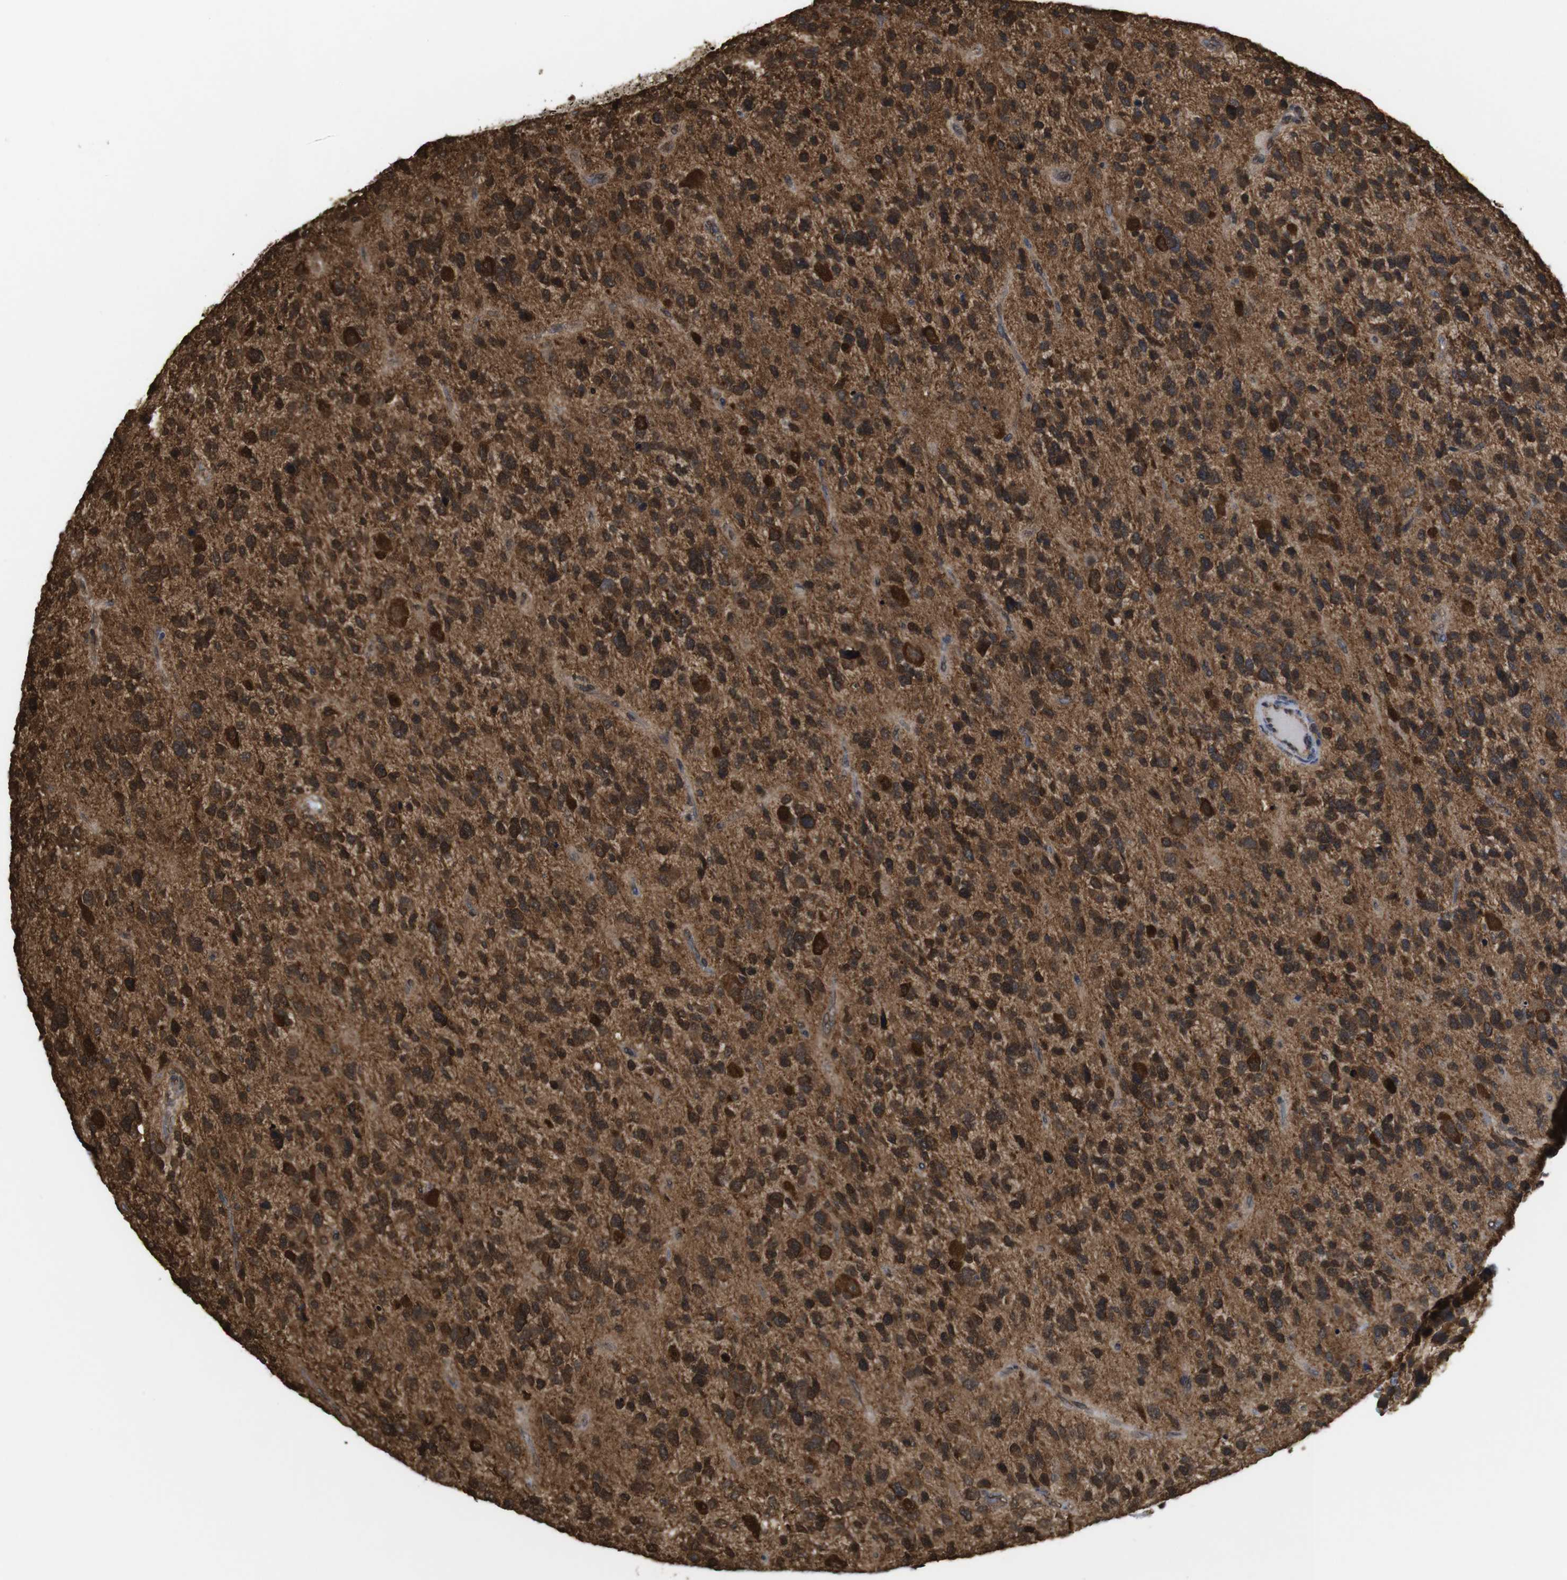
{"staining": {"intensity": "strong", "quantity": ">75%", "location": "cytoplasmic/membranous"}, "tissue": "glioma", "cell_type": "Tumor cells", "image_type": "cancer", "snomed": [{"axis": "morphology", "description": "Glioma, malignant, High grade"}, {"axis": "topography", "description": "Brain"}], "caption": "This is an image of immunohistochemistry (IHC) staining of glioma, which shows strong expression in the cytoplasmic/membranous of tumor cells.", "gene": "YWHAG", "patient": {"sex": "female", "age": 58}}